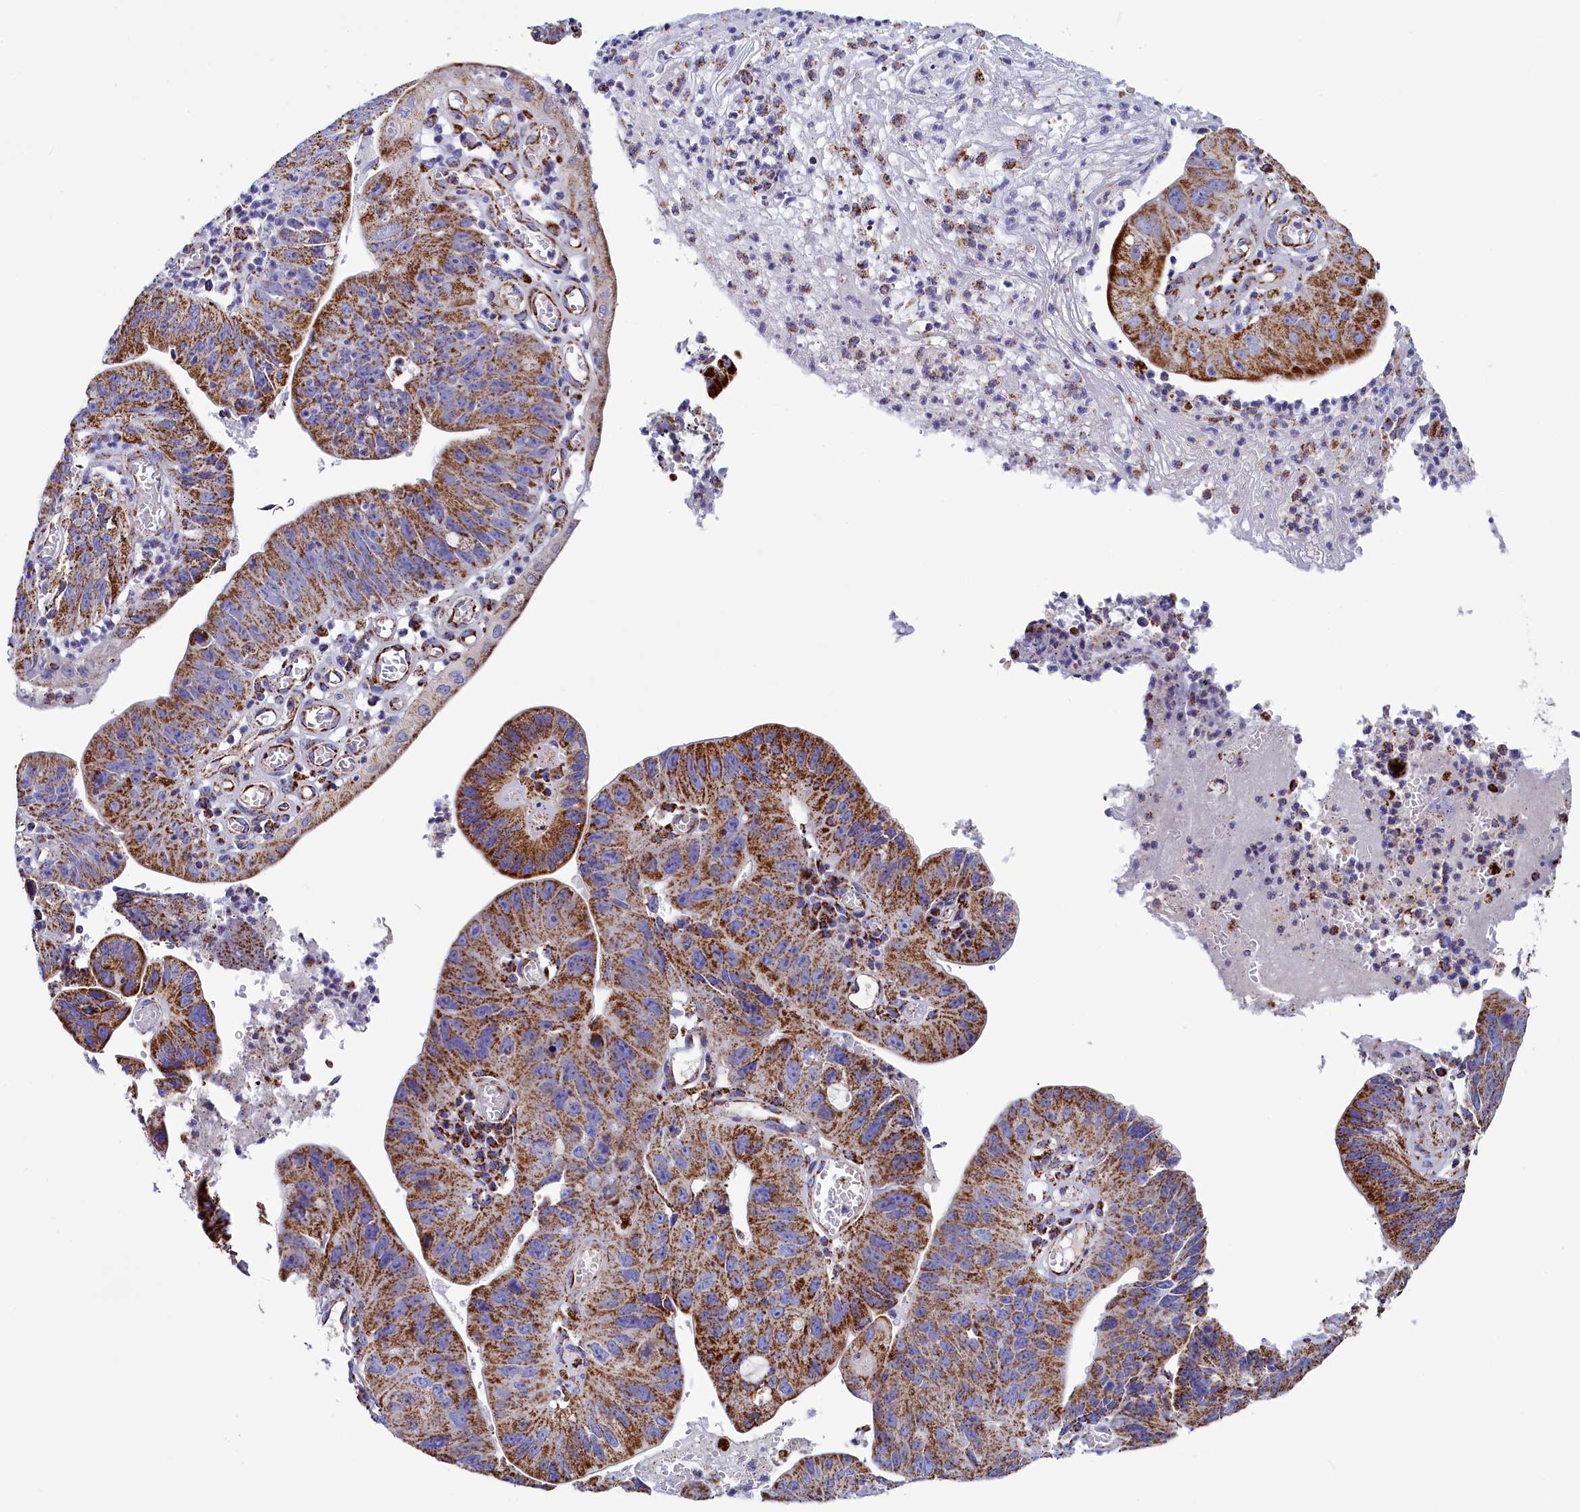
{"staining": {"intensity": "strong", "quantity": ">75%", "location": "cytoplasmic/membranous"}, "tissue": "stomach cancer", "cell_type": "Tumor cells", "image_type": "cancer", "snomed": [{"axis": "morphology", "description": "Adenocarcinoma, NOS"}, {"axis": "topography", "description": "Stomach"}], "caption": "The histopathology image demonstrates staining of stomach cancer, revealing strong cytoplasmic/membranous protein positivity (brown color) within tumor cells. The staining was performed using DAB (3,3'-diaminobenzidine) to visualize the protein expression in brown, while the nuclei were stained in blue with hematoxylin (Magnification: 20x).", "gene": "SLC39A3", "patient": {"sex": "male", "age": 59}}